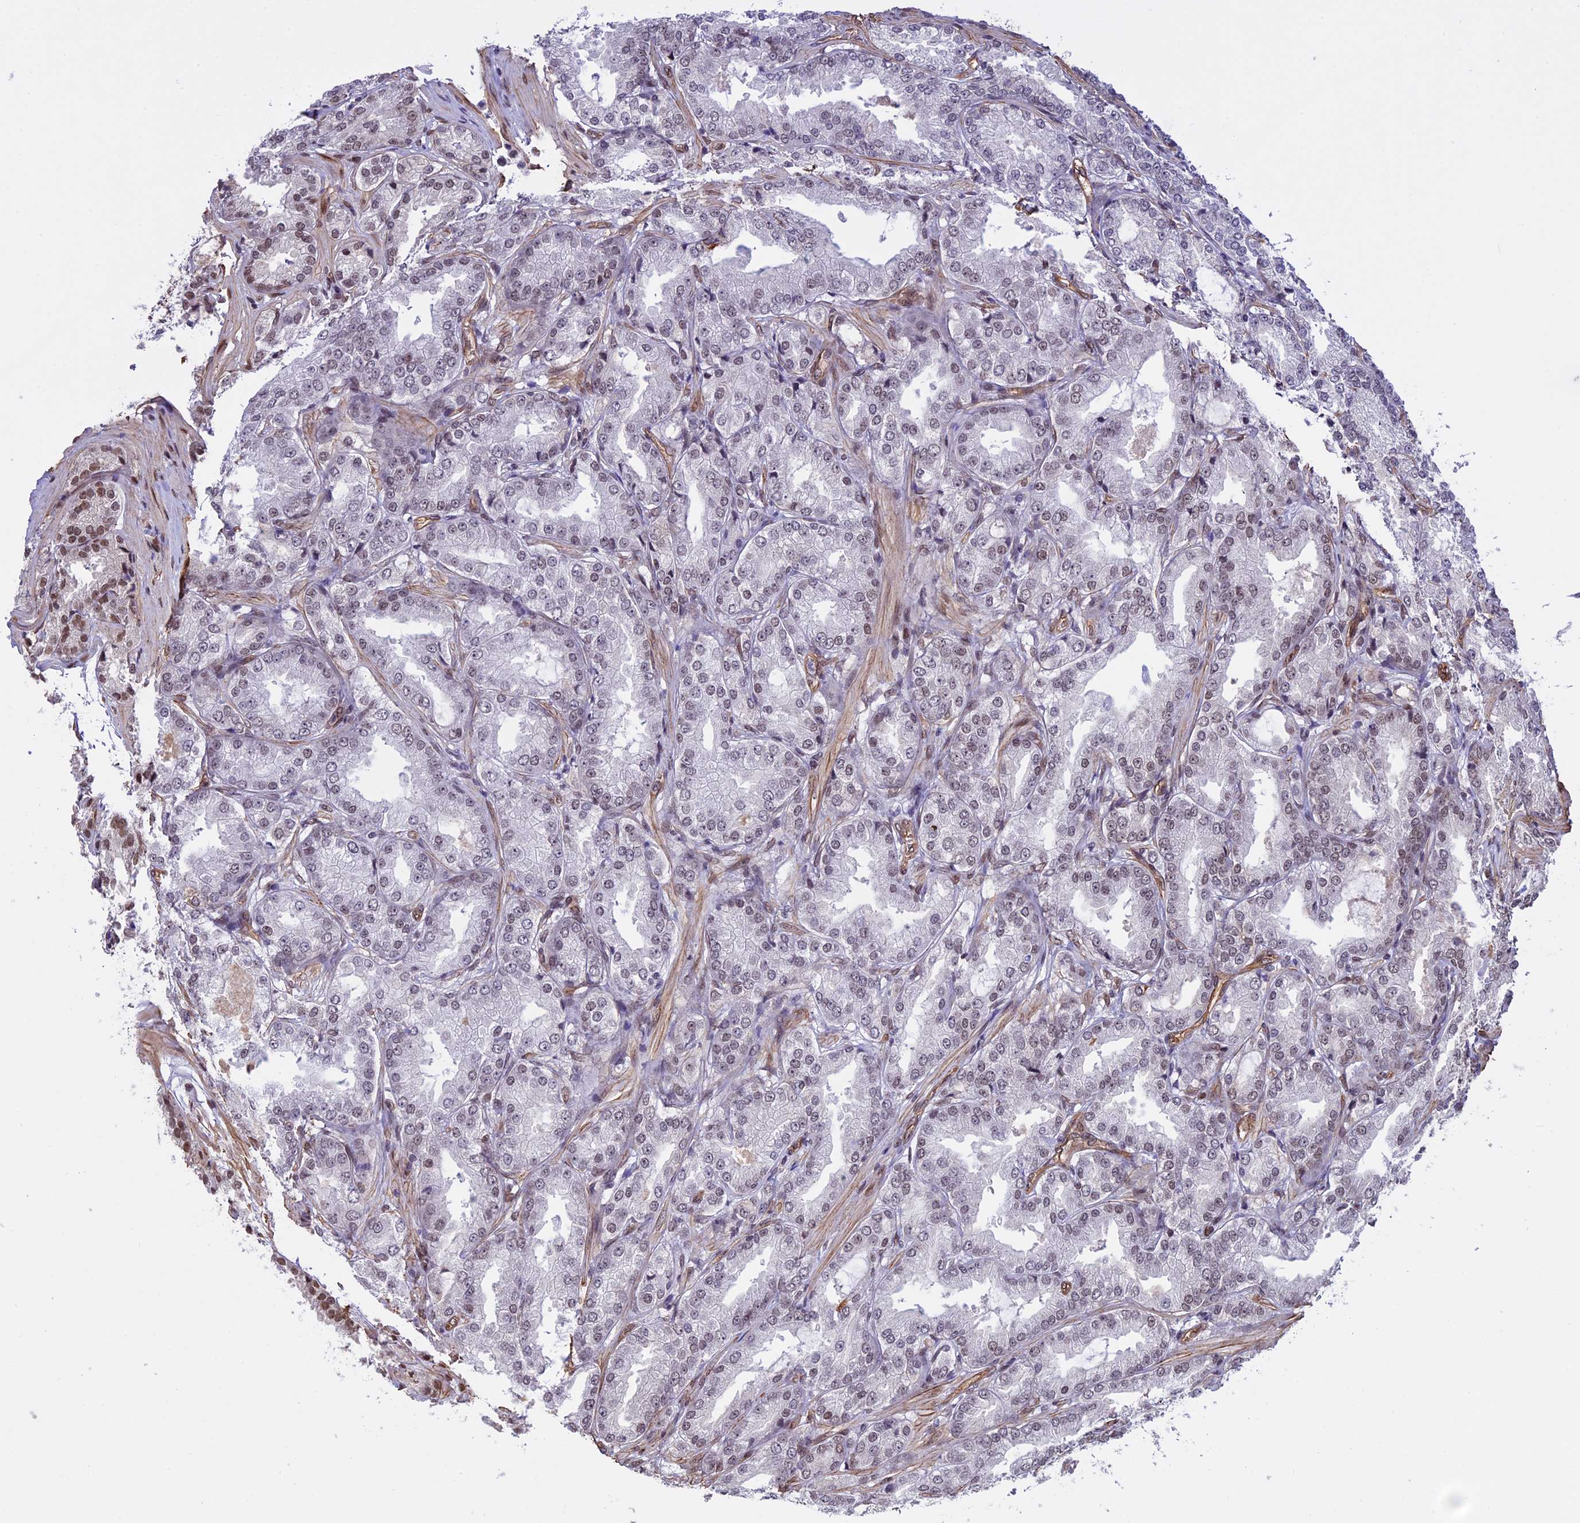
{"staining": {"intensity": "moderate", "quantity": "25%-75%", "location": "nuclear"}, "tissue": "prostate cancer", "cell_type": "Tumor cells", "image_type": "cancer", "snomed": [{"axis": "morphology", "description": "Adenocarcinoma, Low grade"}, {"axis": "topography", "description": "Prostate"}], "caption": "Low-grade adenocarcinoma (prostate) tissue displays moderate nuclear staining in approximately 25%-75% of tumor cells, visualized by immunohistochemistry.", "gene": "MPHOSPH8", "patient": {"sex": "male", "age": 59}}